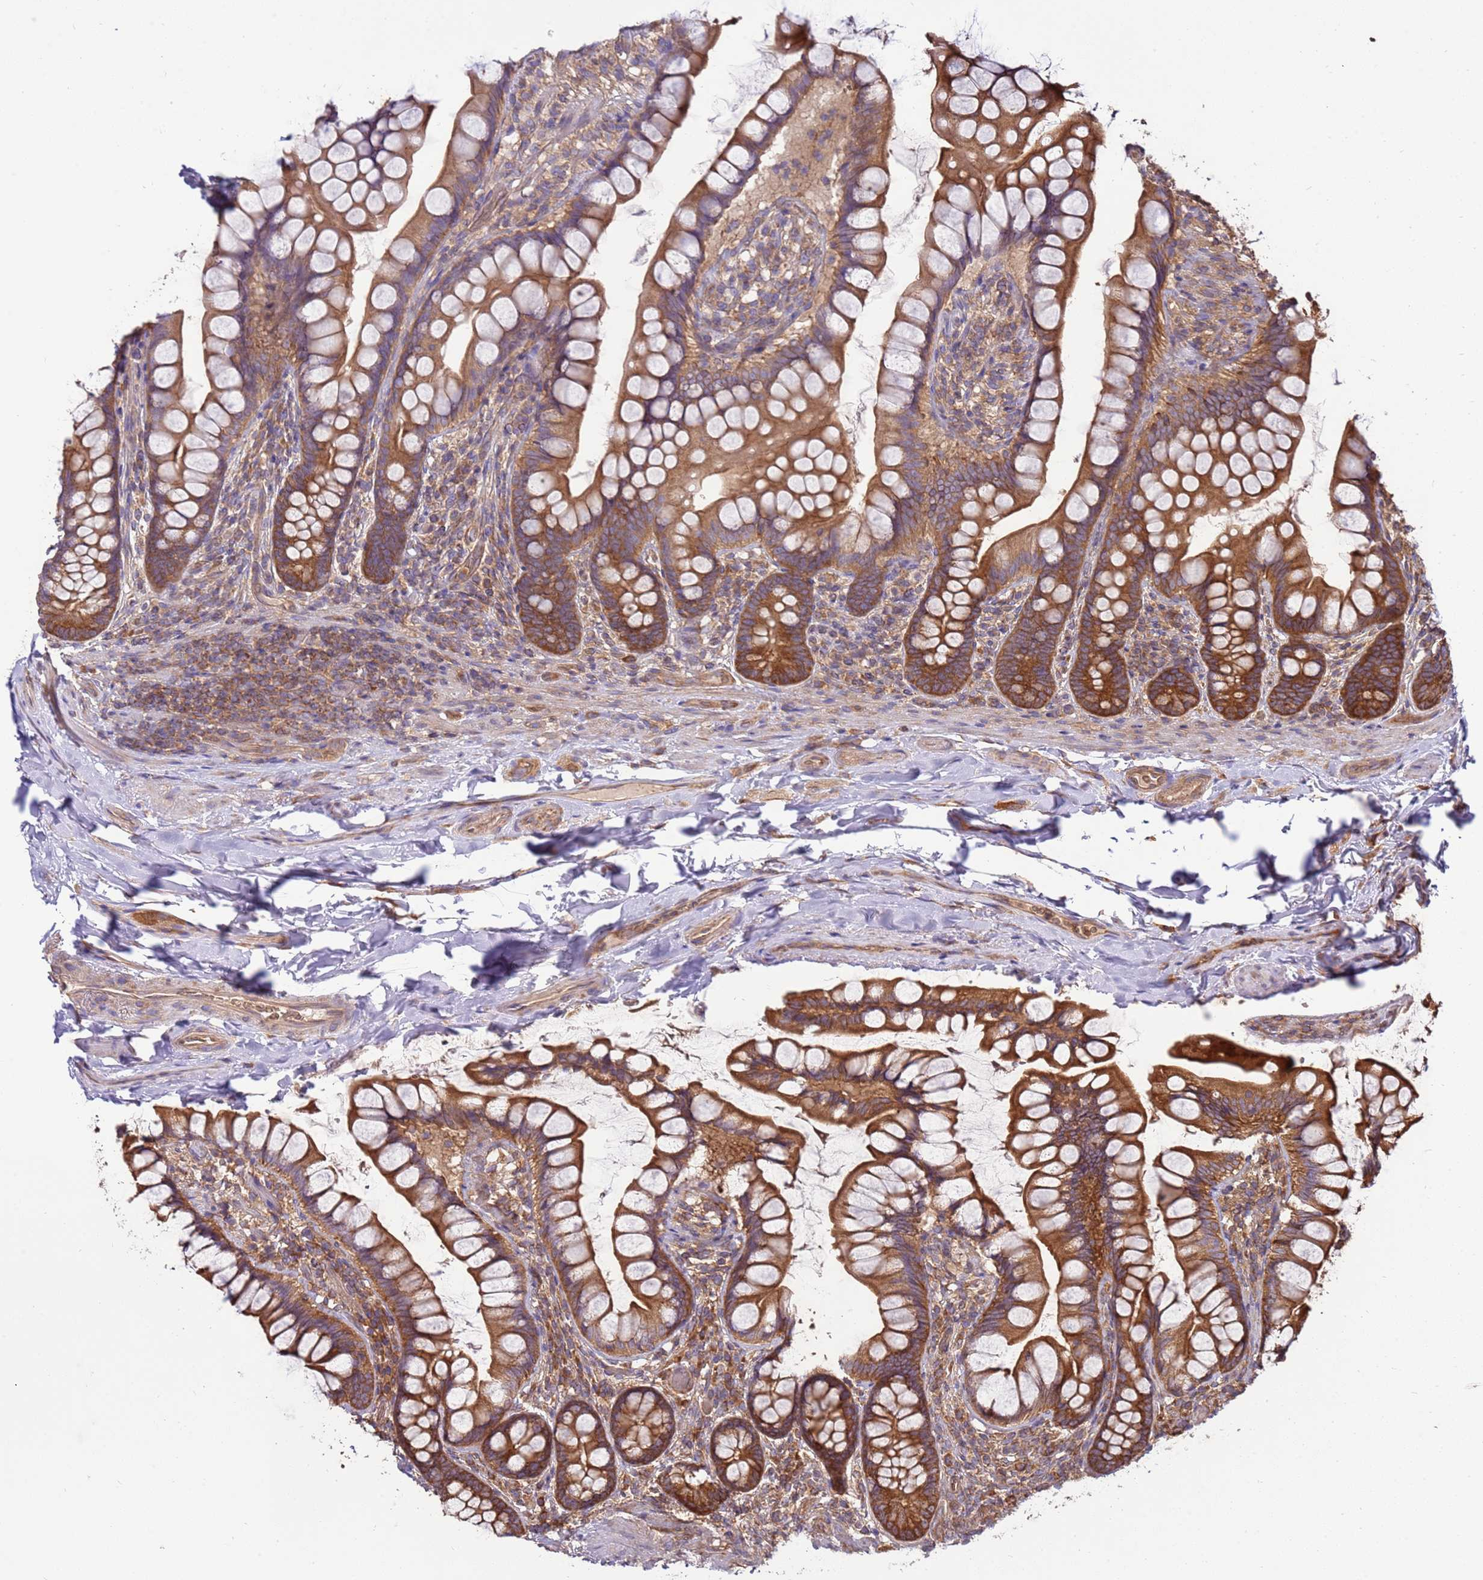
{"staining": {"intensity": "strong", "quantity": ">75%", "location": "cytoplasmic/membranous"}, "tissue": "small intestine", "cell_type": "Glandular cells", "image_type": "normal", "snomed": [{"axis": "morphology", "description": "Normal tissue, NOS"}, {"axis": "topography", "description": "Small intestine"}], "caption": "A high amount of strong cytoplasmic/membranous staining is appreciated in approximately >75% of glandular cells in normal small intestine. (brown staining indicates protein expression, while blue staining denotes nuclei).", "gene": "SLC44A5", "patient": {"sex": "male", "age": 70}}